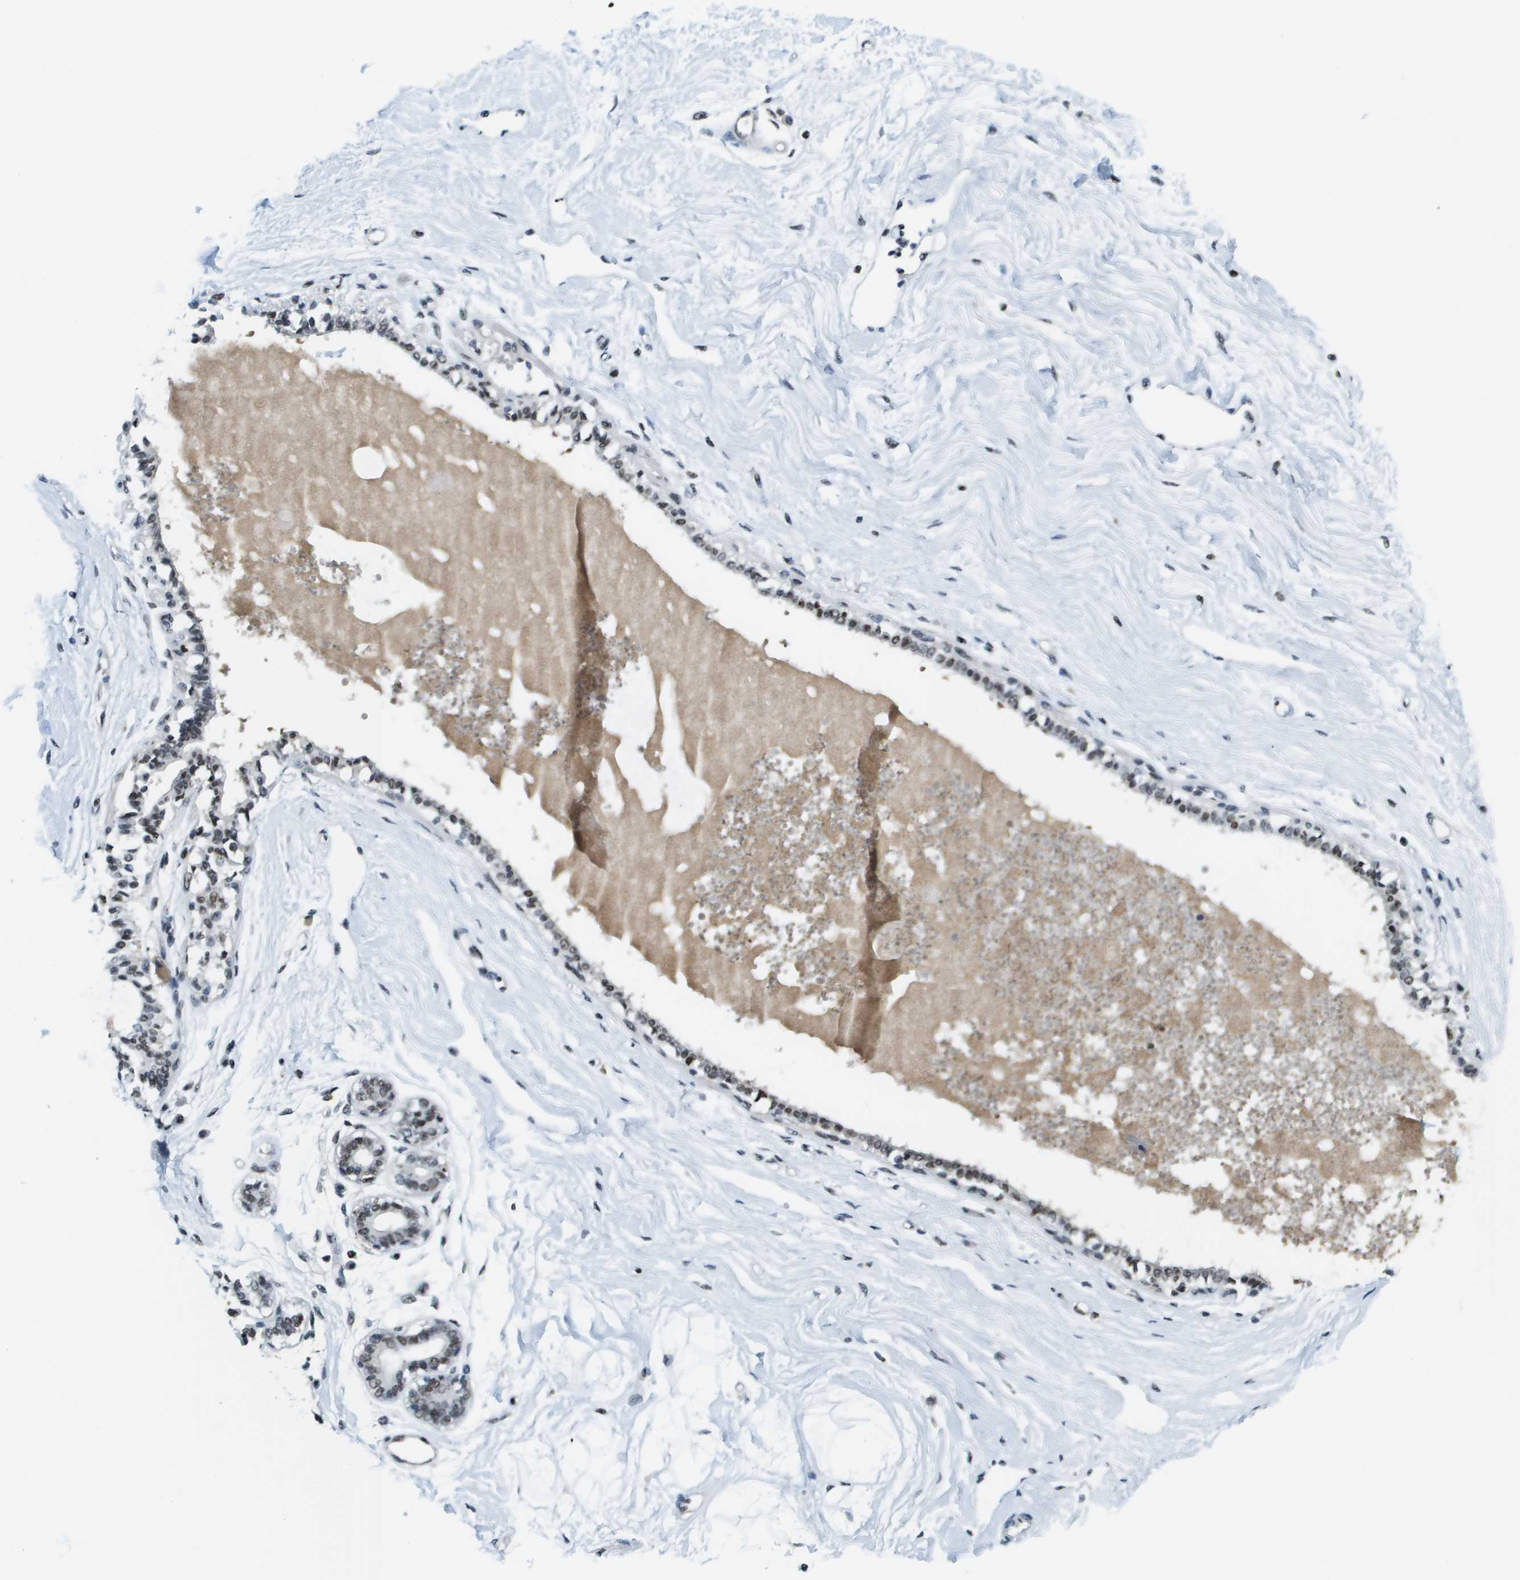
{"staining": {"intensity": "negative", "quantity": "none", "location": "none"}, "tissue": "breast", "cell_type": "Adipocytes", "image_type": "normal", "snomed": [{"axis": "morphology", "description": "Normal tissue, NOS"}, {"axis": "topography", "description": "Breast"}], "caption": "The image shows no staining of adipocytes in normal breast. (Immunohistochemistry, brightfield microscopy, high magnification).", "gene": "SP100", "patient": {"sex": "female", "age": 45}}